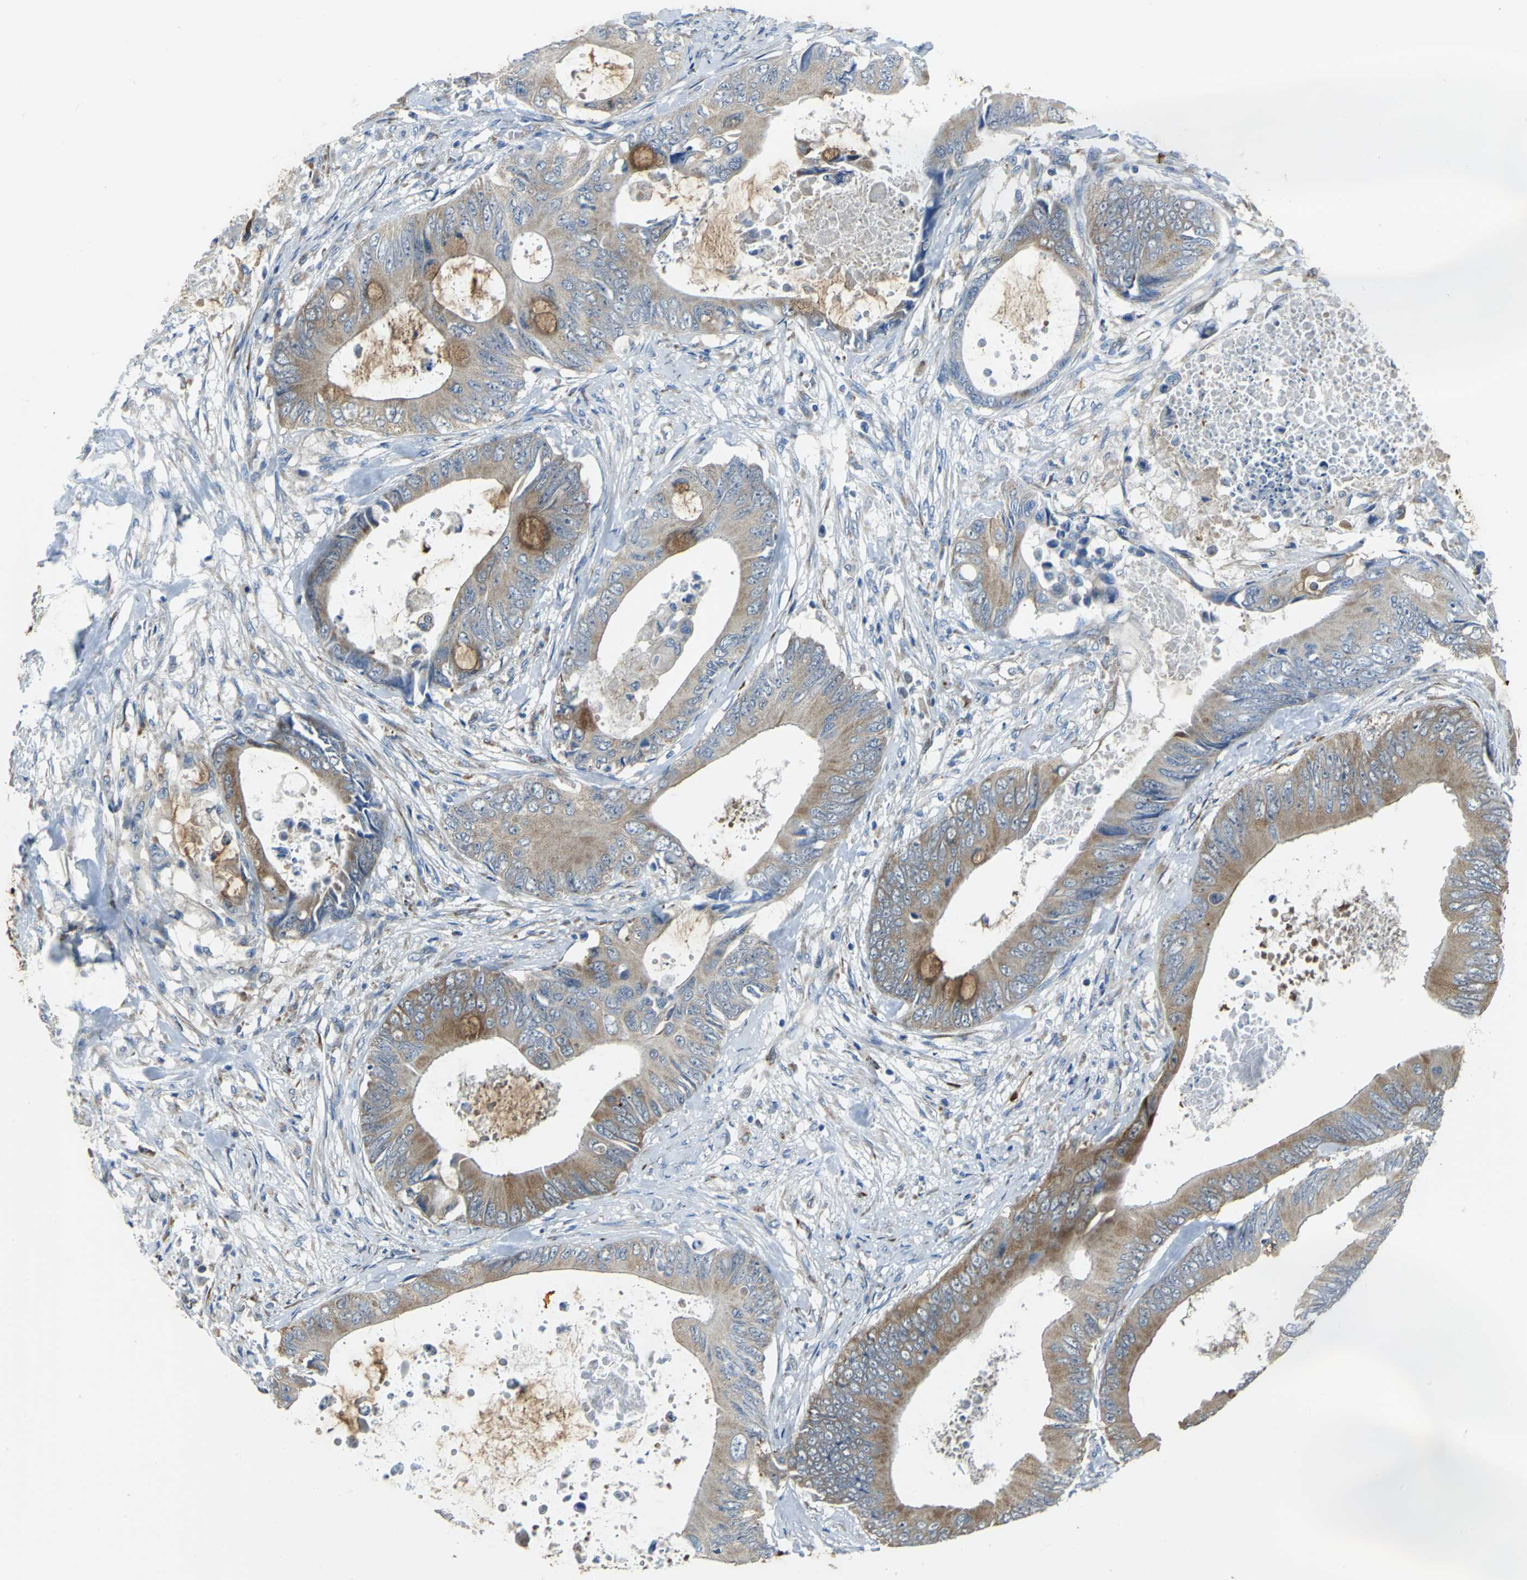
{"staining": {"intensity": "moderate", "quantity": ">75%", "location": "cytoplasmic/membranous"}, "tissue": "colorectal cancer", "cell_type": "Tumor cells", "image_type": "cancer", "snomed": [{"axis": "morphology", "description": "Normal tissue, NOS"}, {"axis": "morphology", "description": "Adenocarcinoma, NOS"}, {"axis": "topography", "description": "Rectum"}, {"axis": "topography", "description": "Peripheral nerve tissue"}], "caption": "IHC of colorectal cancer (adenocarcinoma) shows medium levels of moderate cytoplasmic/membranous expression in approximately >75% of tumor cells. (Stains: DAB (3,3'-diaminobenzidine) in brown, nuclei in blue, Microscopy: brightfield microscopy at high magnification).", "gene": "EIF5A", "patient": {"sex": "female", "age": 77}}